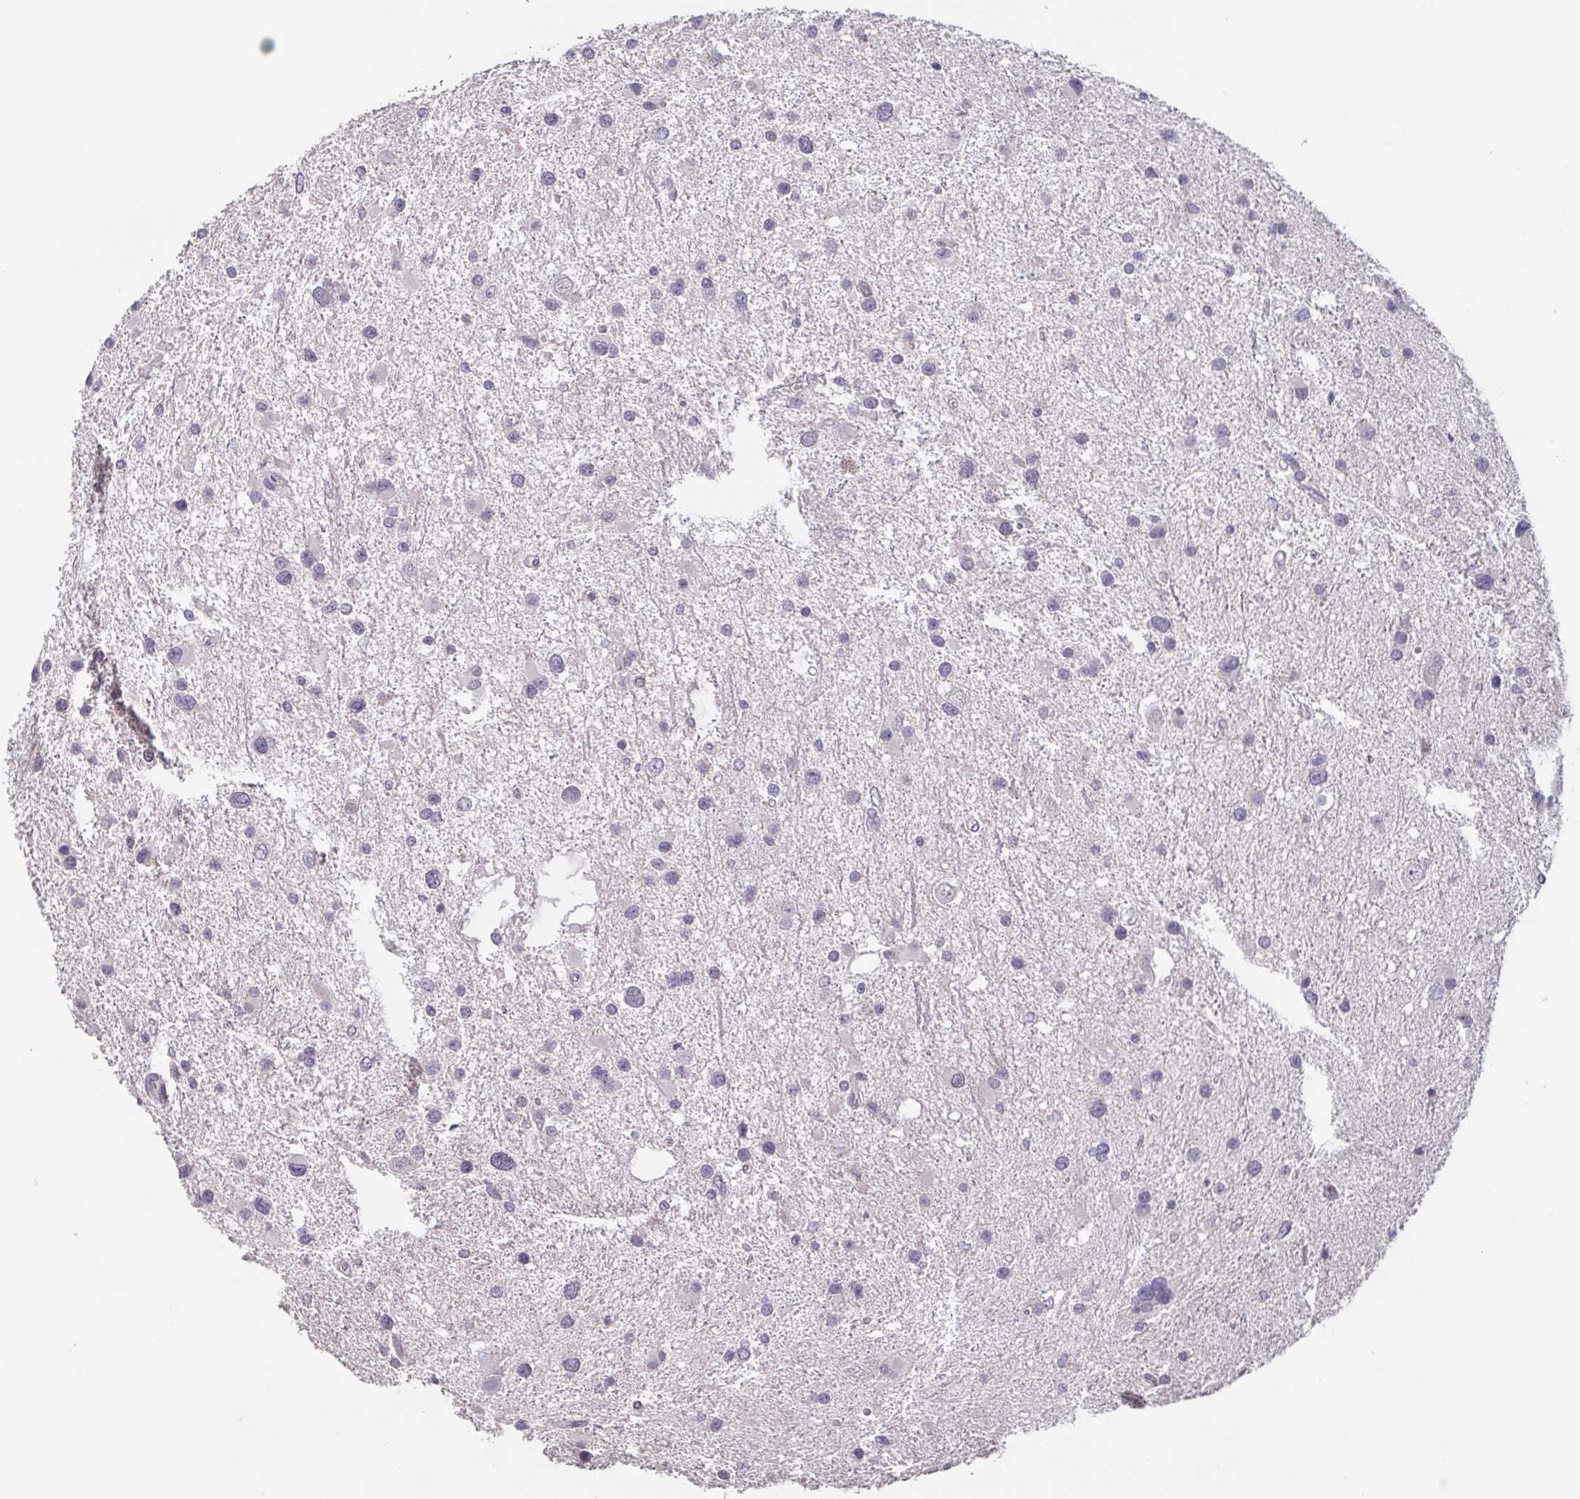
{"staining": {"intensity": "negative", "quantity": "none", "location": "none"}, "tissue": "glioma", "cell_type": "Tumor cells", "image_type": "cancer", "snomed": [{"axis": "morphology", "description": "Glioma, malignant, Low grade"}, {"axis": "topography", "description": "Brain"}], "caption": "The image exhibits no staining of tumor cells in malignant low-grade glioma. (Brightfield microscopy of DAB (3,3'-diaminobenzidine) IHC at high magnification).", "gene": "GHRL", "patient": {"sex": "female", "age": 32}}